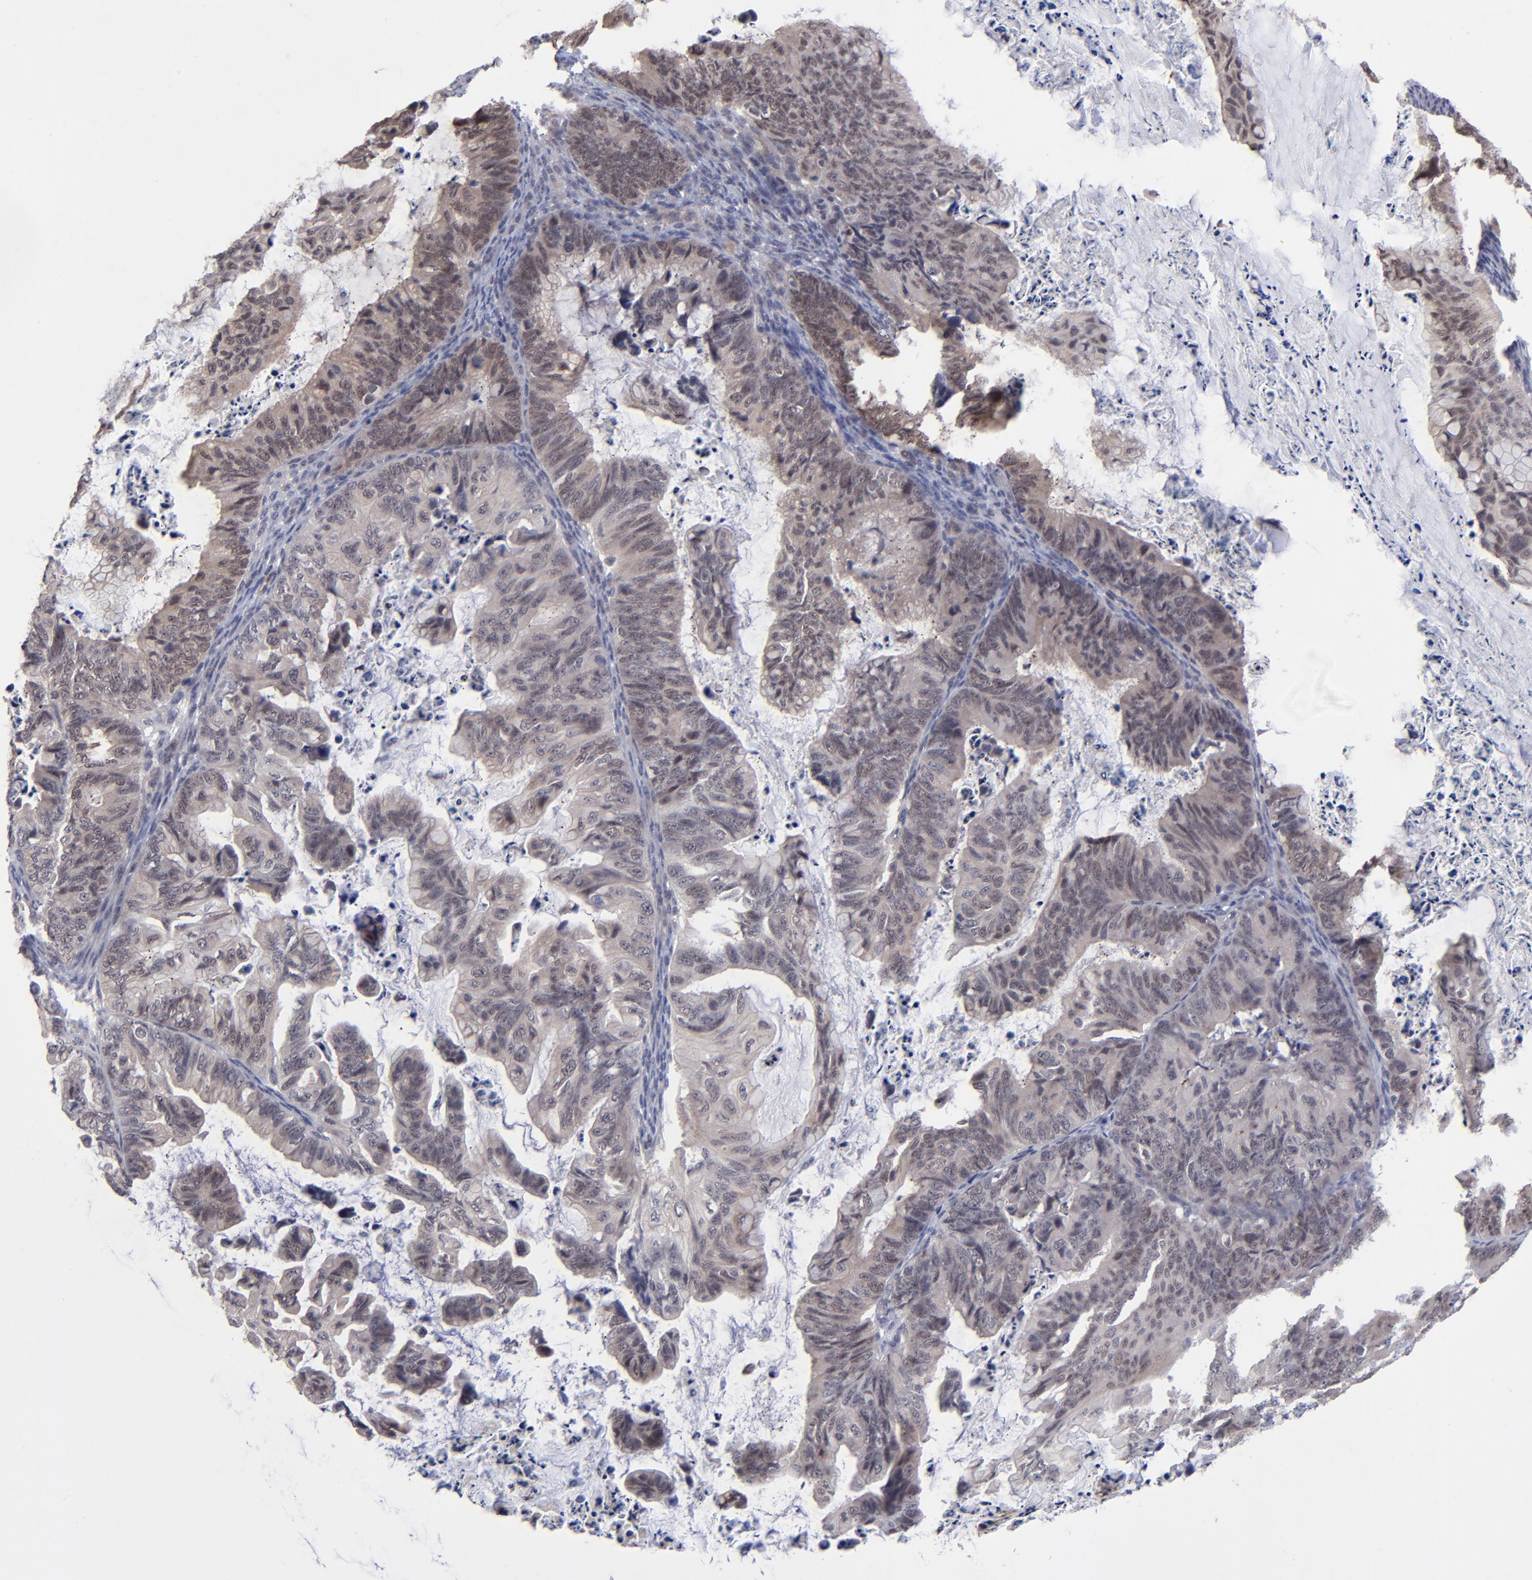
{"staining": {"intensity": "weak", "quantity": "25%-75%", "location": "cytoplasmic/membranous"}, "tissue": "ovarian cancer", "cell_type": "Tumor cells", "image_type": "cancer", "snomed": [{"axis": "morphology", "description": "Cystadenocarcinoma, mucinous, NOS"}, {"axis": "topography", "description": "Ovary"}], "caption": "IHC image of human mucinous cystadenocarcinoma (ovarian) stained for a protein (brown), which exhibits low levels of weak cytoplasmic/membranous staining in approximately 25%-75% of tumor cells.", "gene": "ZNF419", "patient": {"sex": "female", "age": 36}}